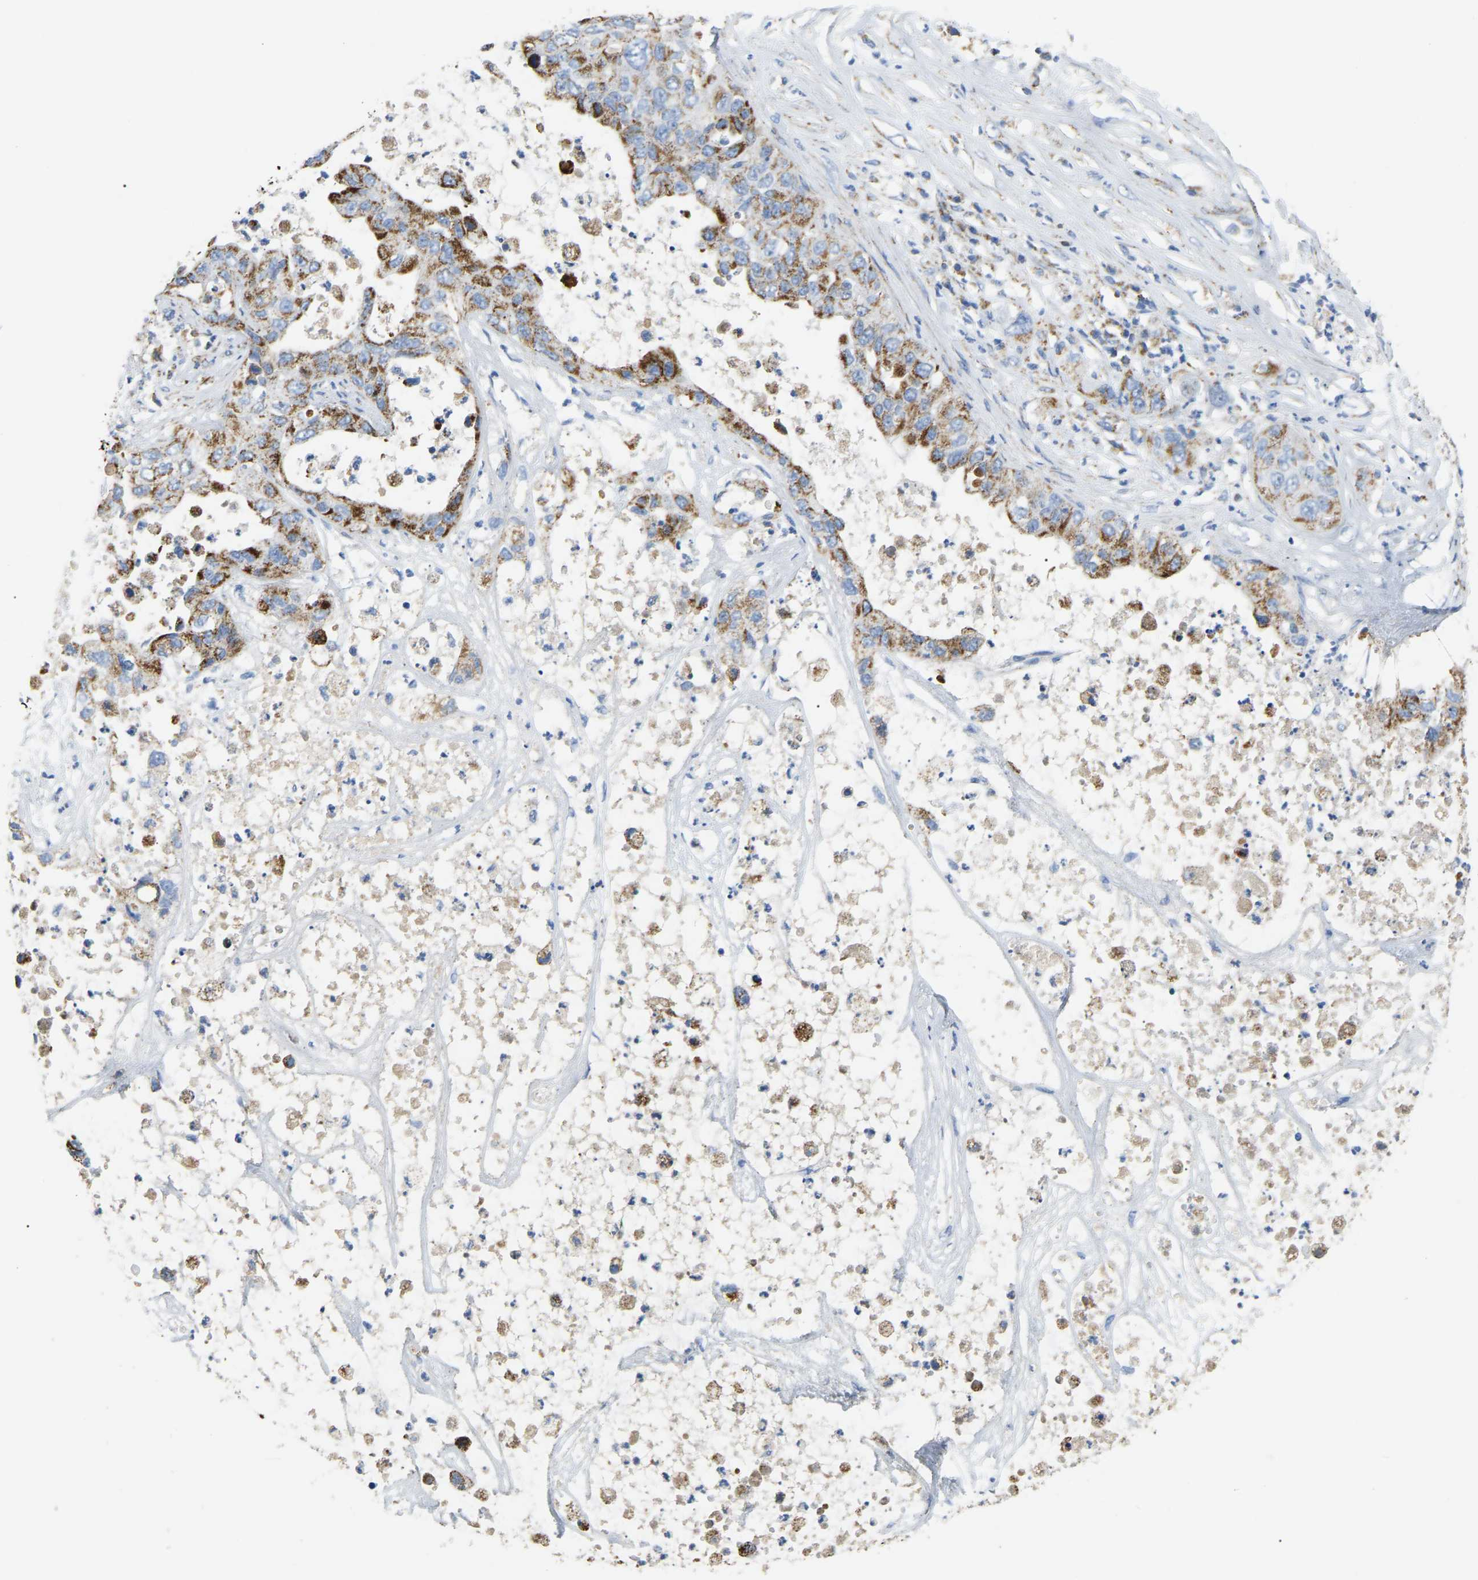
{"staining": {"intensity": "moderate", "quantity": ">75%", "location": "cytoplasmic/membranous"}, "tissue": "pancreatic cancer", "cell_type": "Tumor cells", "image_type": "cancer", "snomed": [{"axis": "morphology", "description": "Adenocarcinoma, NOS"}, {"axis": "topography", "description": "Pancreas"}], "caption": "High-power microscopy captured an immunohistochemistry photomicrograph of pancreatic adenocarcinoma, revealing moderate cytoplasmic/membranous positivity in about >75% of tumor cells.", "gene": "HIBADH", "patient": {"sex": "female", "age": 78}}